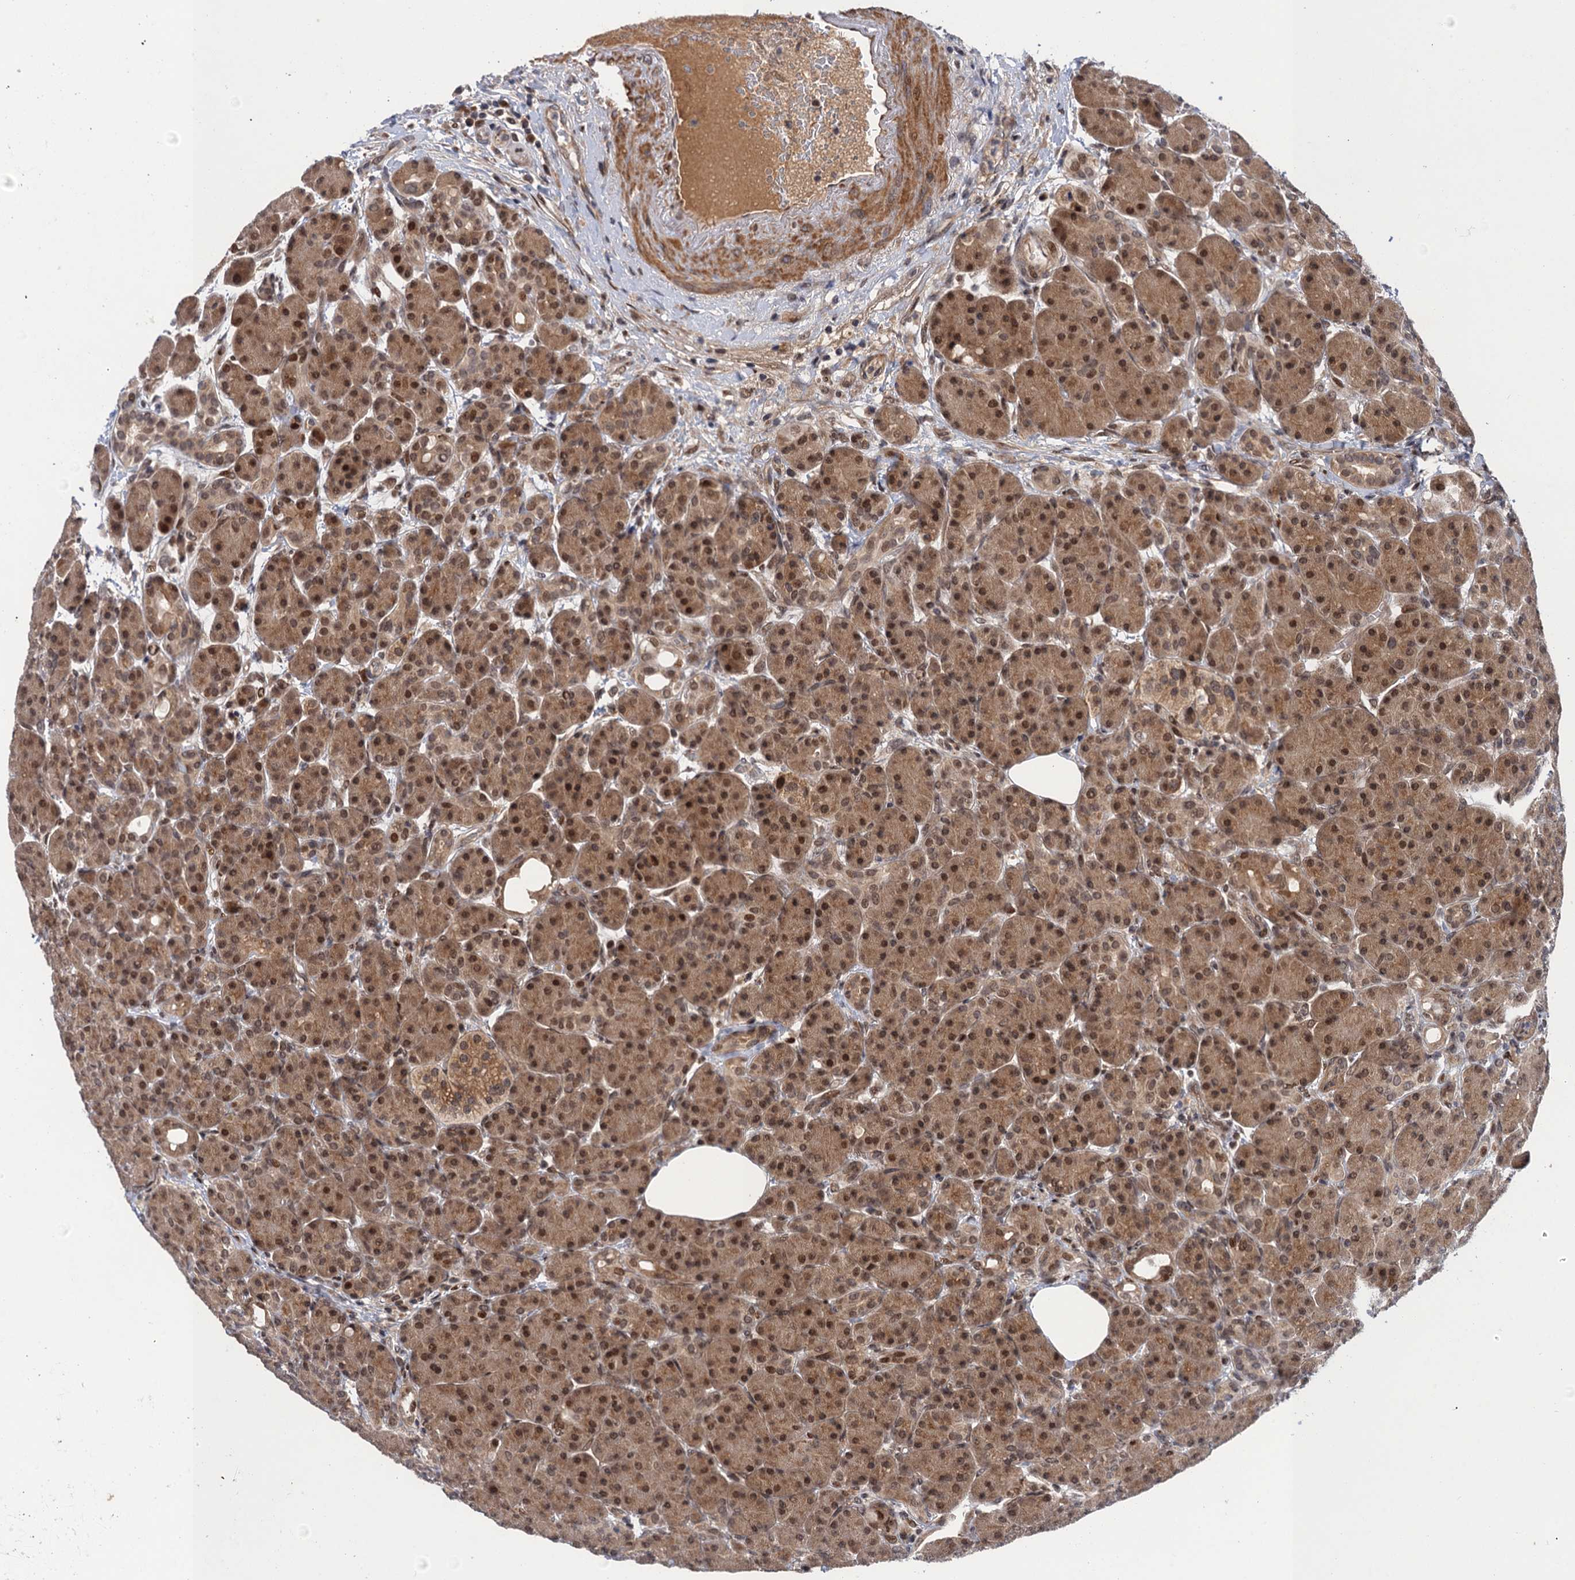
{"staining": {"intensity": "moderate", "quantity": ">75%", "location": "cytoplasmic/membranous,nuclear"}, "tissue": "pancreas", "cell_type": "Exocrine glandular cells", "image_type": "normal", "snomed": [{"axis": "morphology", "description": "Normal tissue, NOS"}, {"axis": "topography", "description": "Pancreas"}], "caption": "Protein staining shows moderate cytoplasmic/membranous,nuclear expression in about >75% of exocrine glandular cells in normal pancreas.", "gene": "NEK8", "patient": {"sex": "male", "age": 63}}